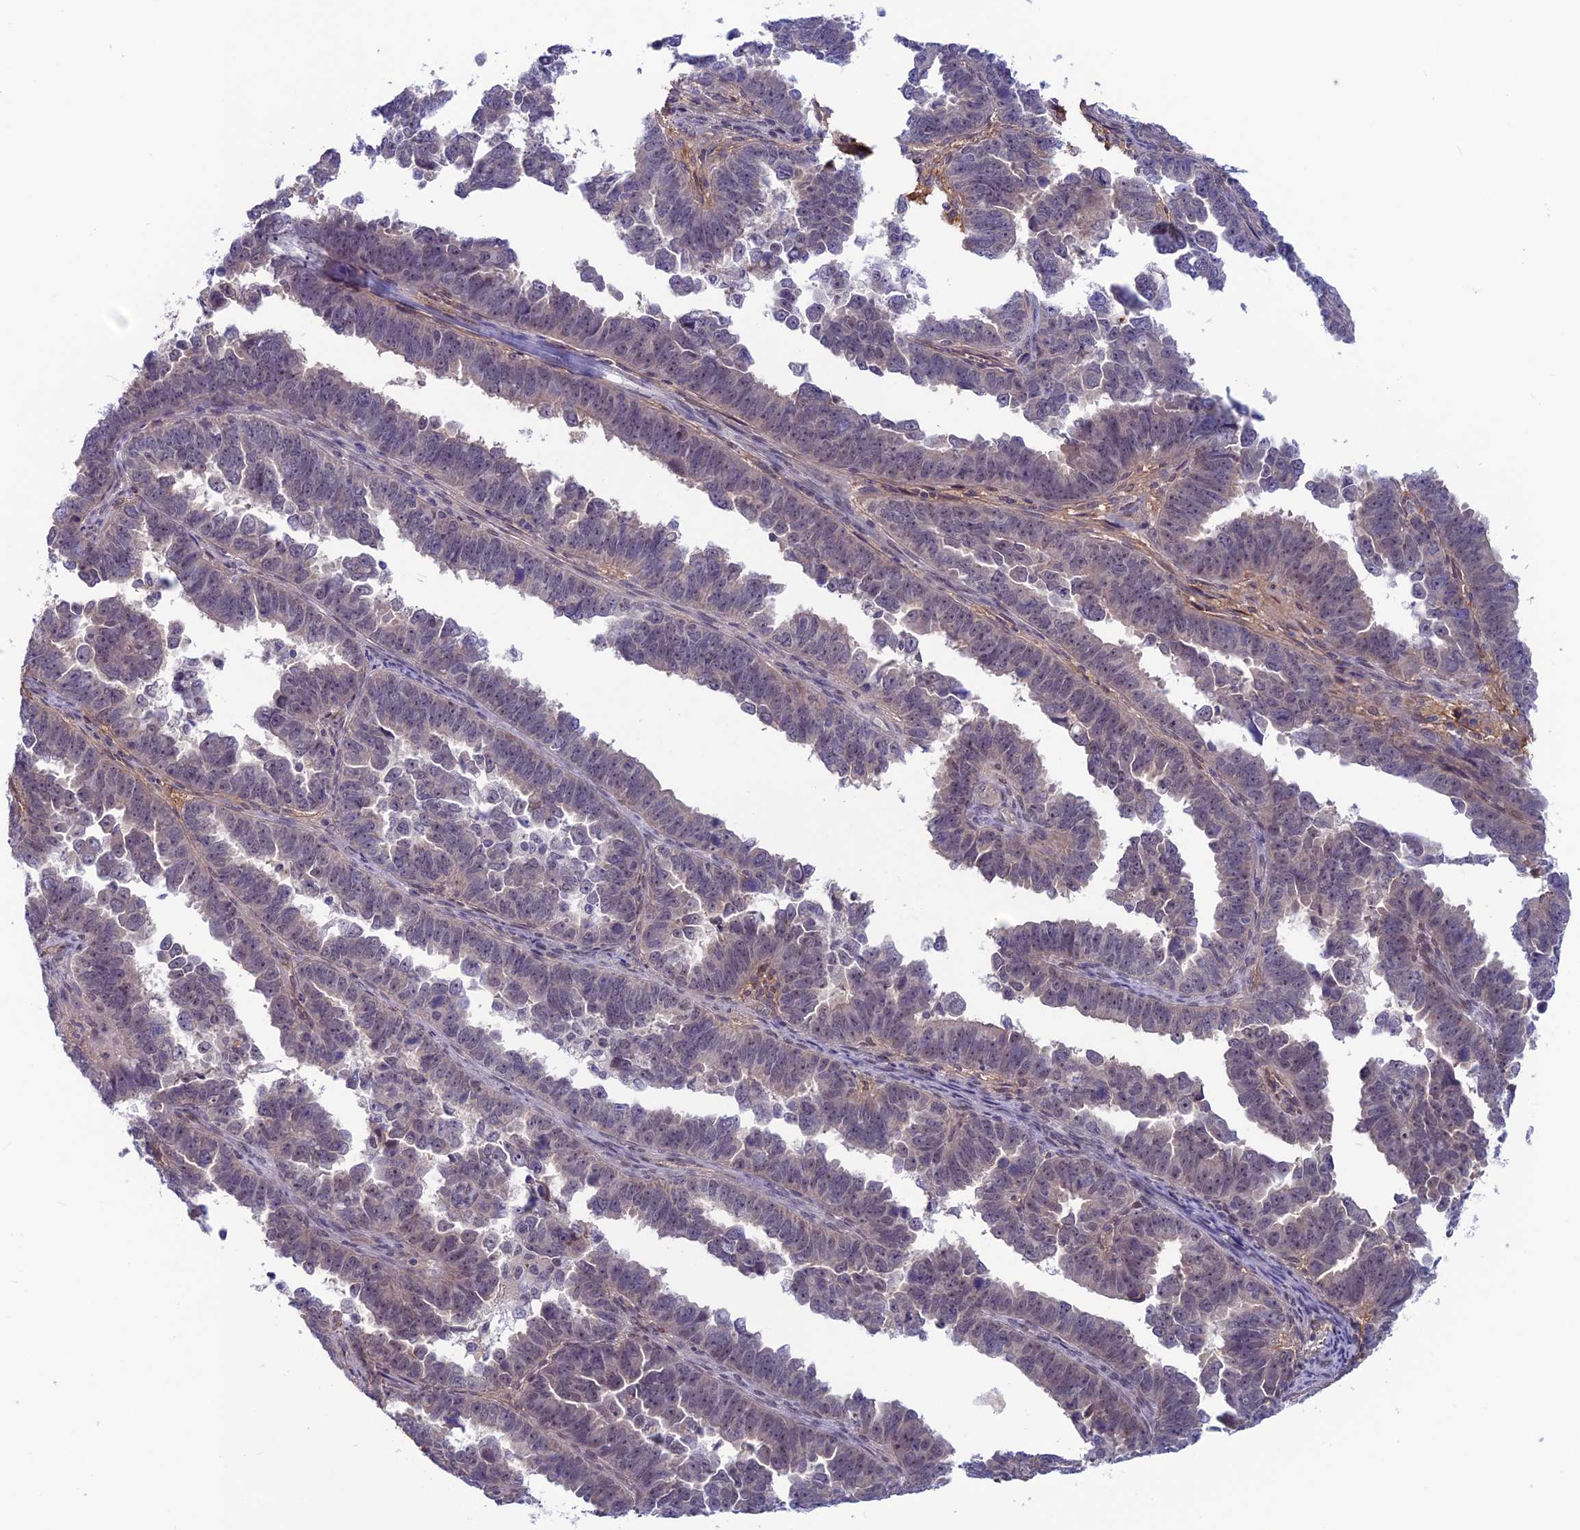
{"staining": {"intensity": "negative", "quantity": "none", "location": "none"}, "tissue": "endometrial cancer", "cell_type": "Tumor cells", "image_type": "cancer", "snomed": [{"axis": "morphology", "description": "Adenocarcinoma, NOS"}, {"axis": "topography", "description": "Endometrium"}], "caption": "Image shows no protein expression in tumor cells of endometrial cancer (adenocarcinoma) tissue.", "gene": "FKBPL", "patient": {"sex": "female", "age": 75}}